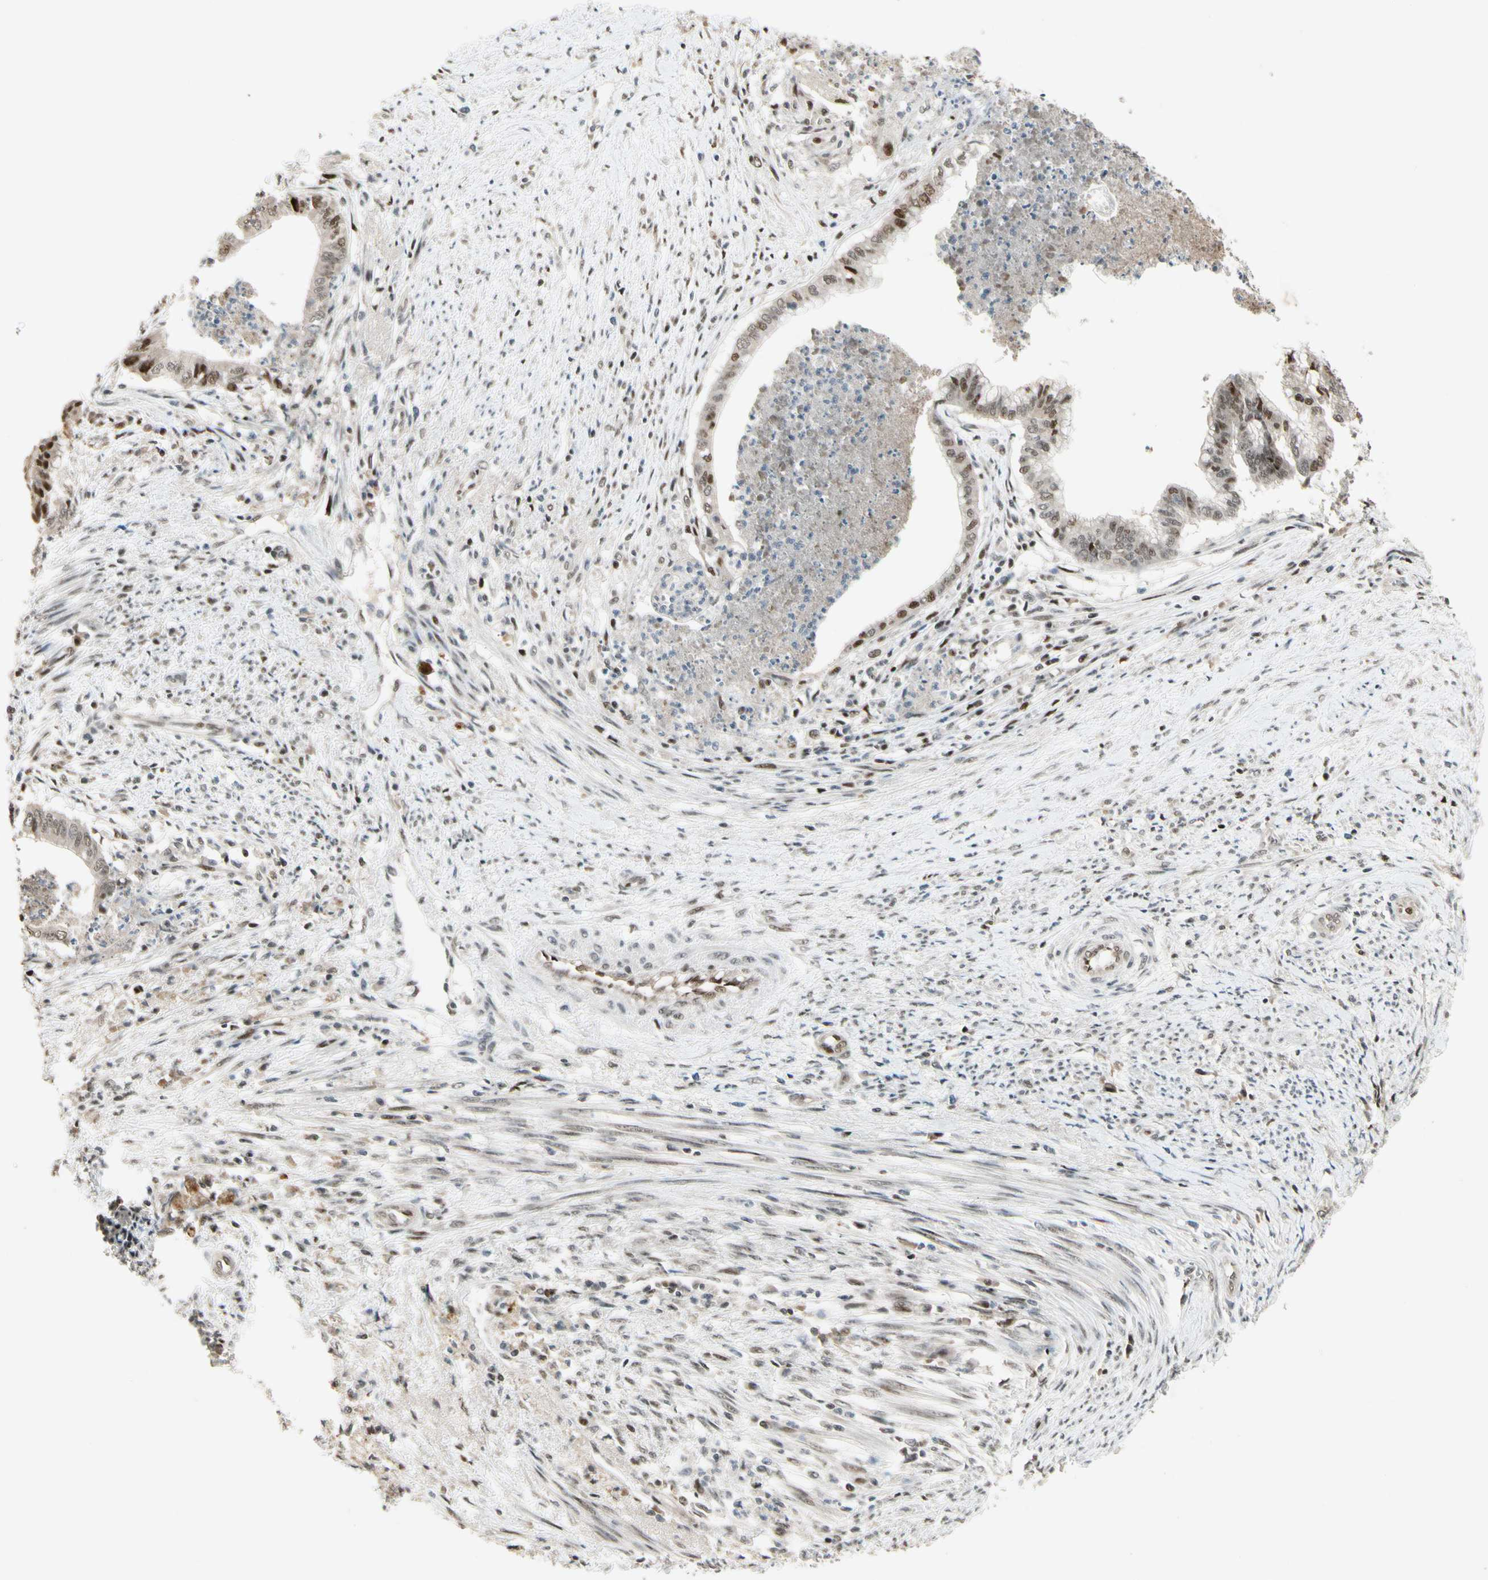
{"staining": {"intensity": "strong", "quantity": "25%-75%", "location": "nuclear"}, "tissue": "endometrial cancer", "cell_type": "Tumor cells", "image_type": "cancer", "snomed": [{"axis": "morphology", "description": "Necrosis, NOS"}, {"axis": "morphology", "description": "Adenocarcinoma, NOS"}, {"axis": "topography", "description": "Endometrium"}], "caption": "Strong nuclear expression is seen in about 25%-75% of tumor cells in endometrial adenocarcinoma.", "gene": "CDK11A", "patient": {"sex": "female", "age": 79}}